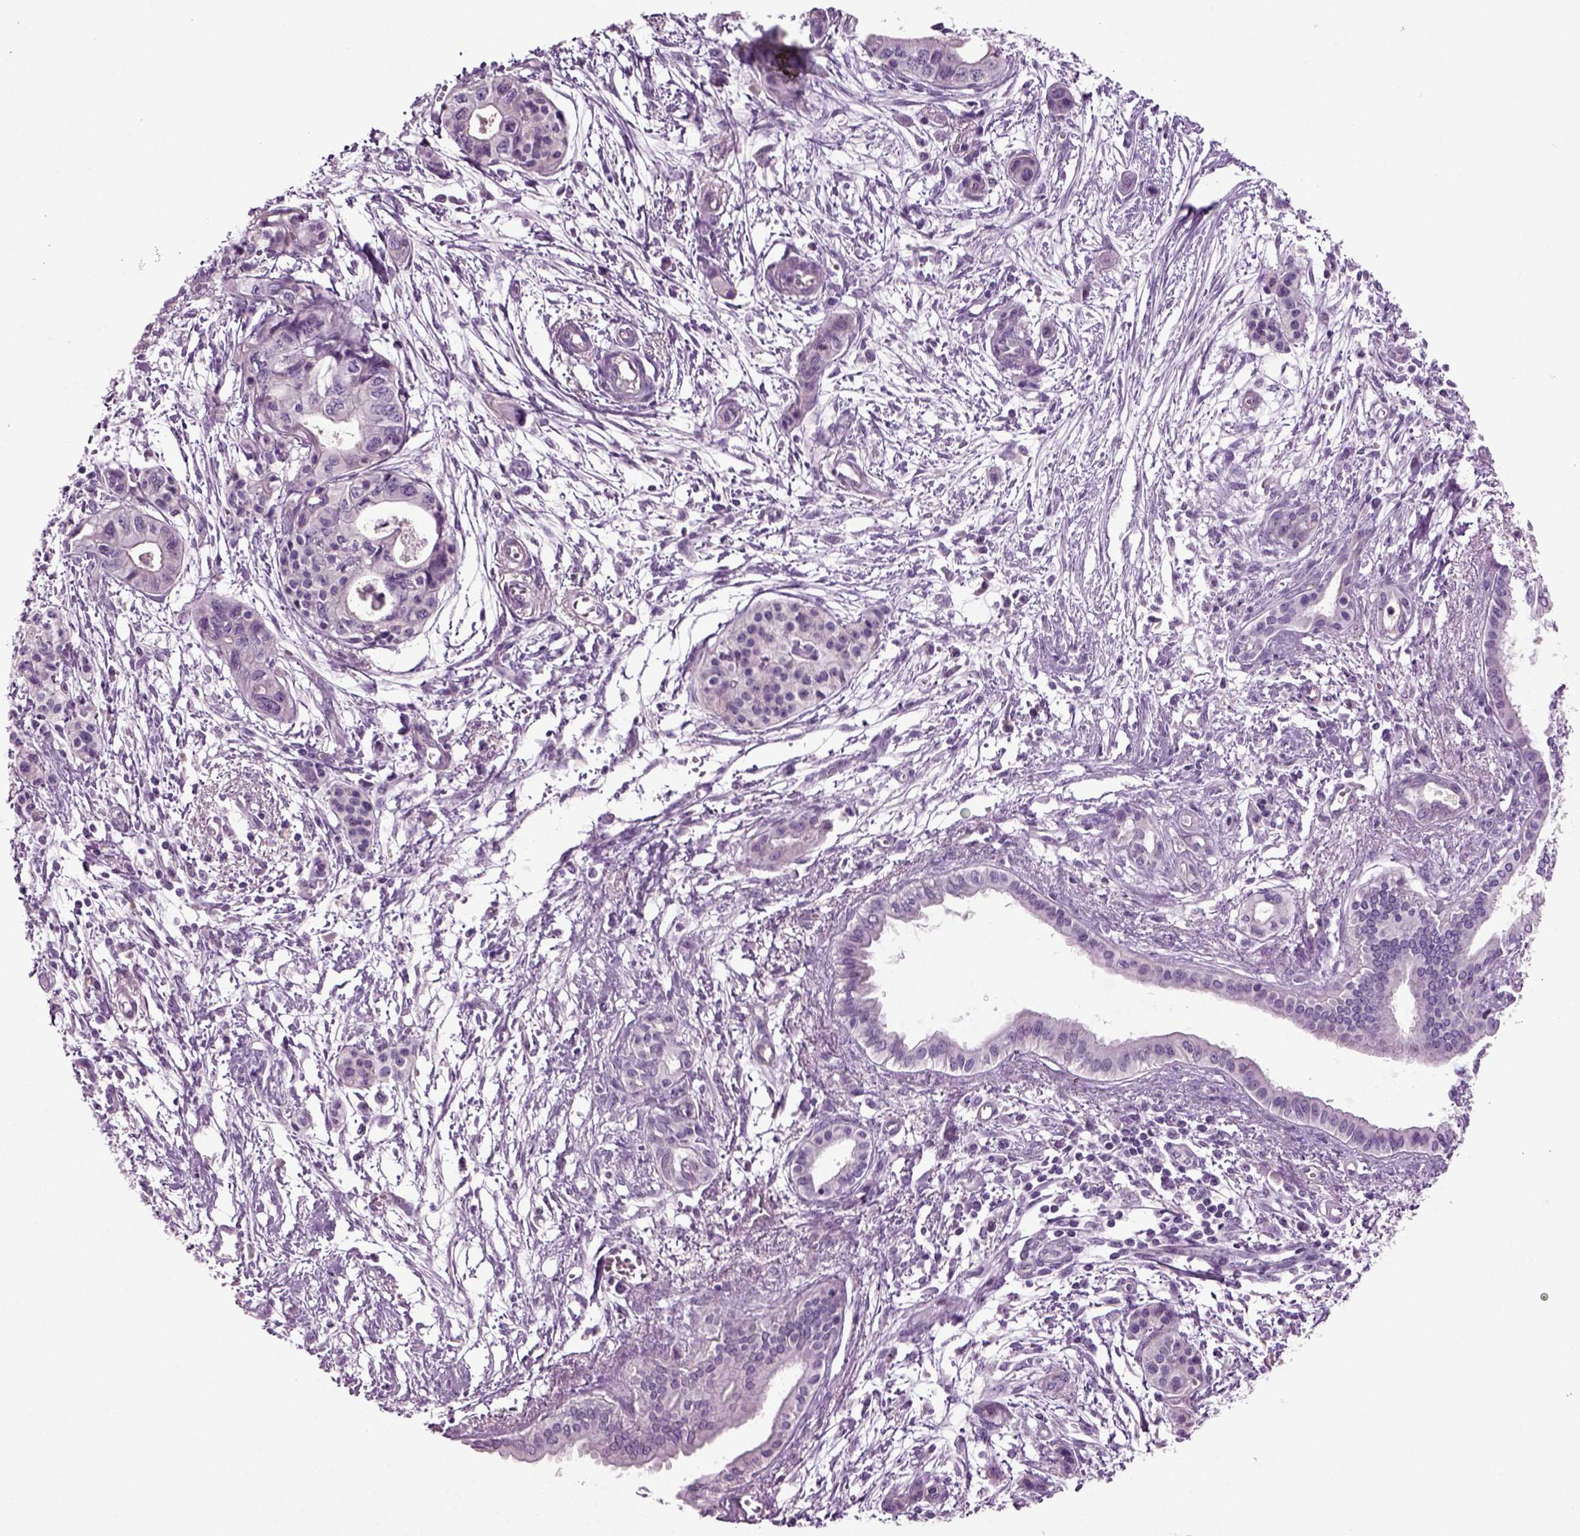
{"staining": {"intensity": "negative", "quantity": "none", "location": "none"}, "tissue": "pancreatic cancer", "cell_type": "Tumor cells", "image_type": "cancer", "snomed": [{"axis": "morphology", "description": "Adenocarcinoma, NOS"}, {"axis": "topography", "description": "Pancreas"}], "caption": "High power microscopy histopathology image of an IHC histopathology image of pancreatic cancer (adenocarcinoma), revealing no significant expression in tumor cells. The staining is performed using DAB brown chromogen with nuclei counter-stained in using hematoxylin.", "gene": "COL9A2", "patient": {"sex": "female", "age": 76}}